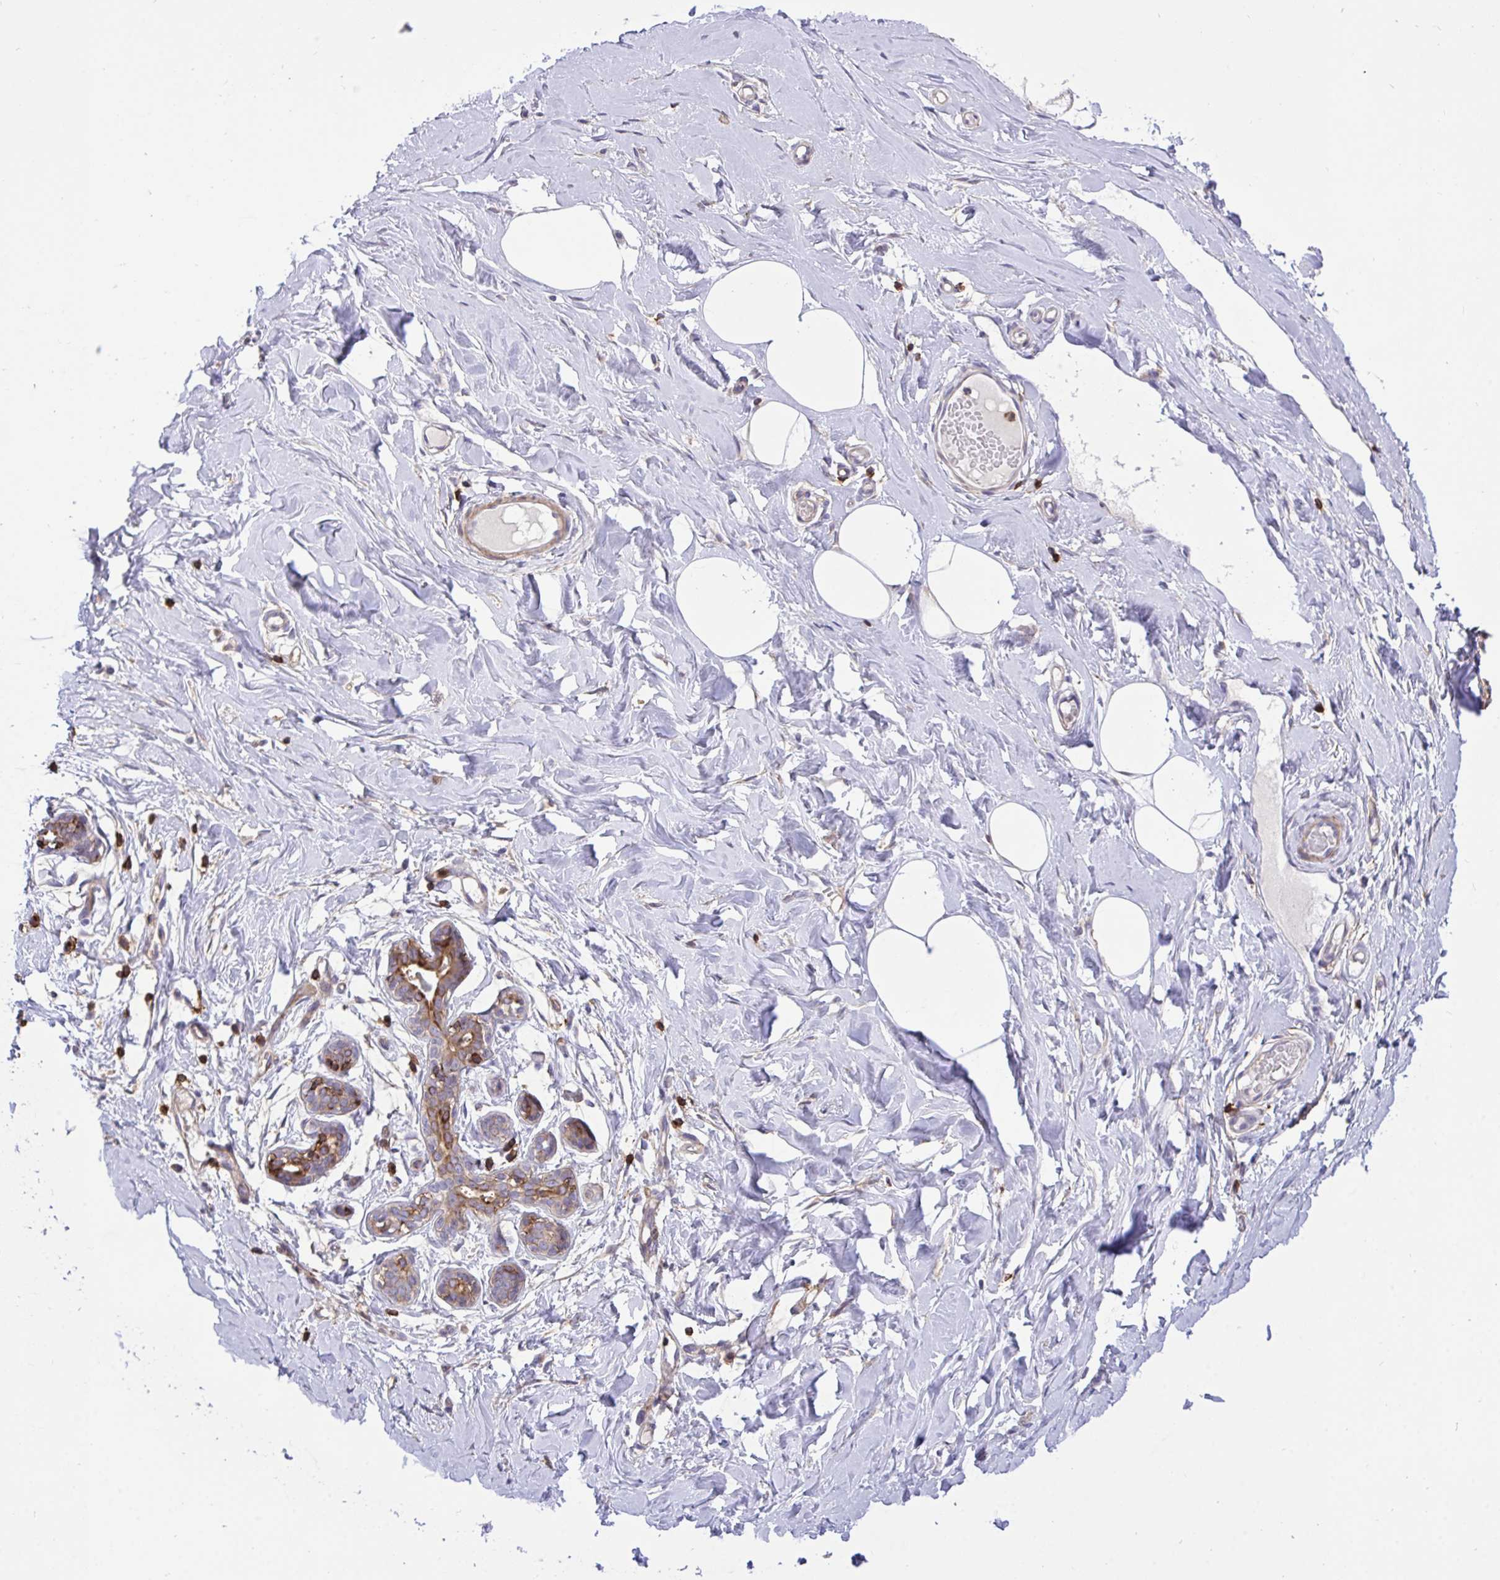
{"staining": {"intensity": "negative", "quantity": "none", "location": "none"}, "tissue": "breast", "cell_type": "Adipocytes", "image_type": "normal", "snomed": [{"axis": "morphology", "description": "Normal tissue, NOS"}, {"axis": "topography", "description": "Breast"}], "caption": "Histopathology image shows no significant protein positivity in adipocytes of normal breast.", "gene": "ERI1", "patient": {"sex": "female", "age": 27}}